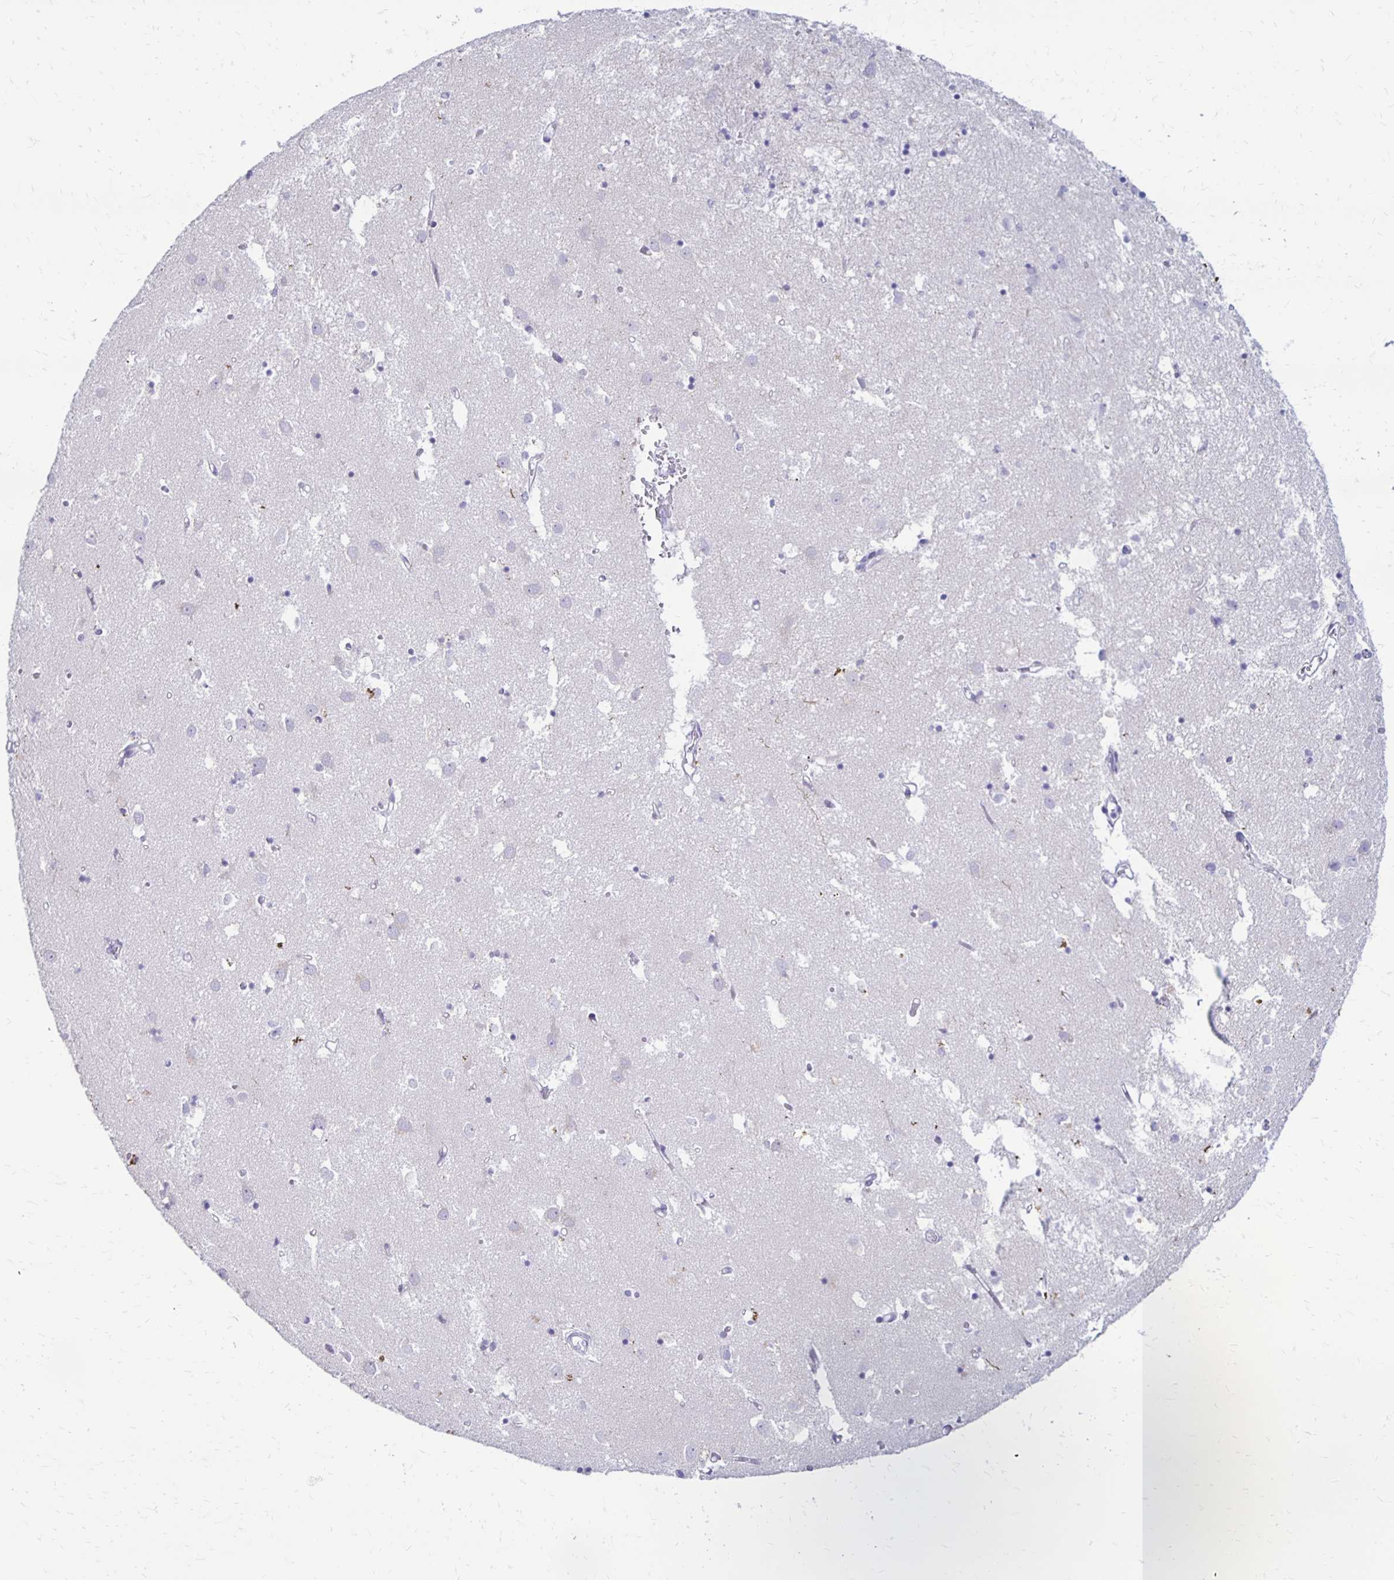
{"staining": {"intensity": "negative", "quantity": "none", "location": "none"}, "tissue": "caudate", "cell_type": "Glial cells", "image_type": "normal", "snomed": [{"axis": "morphology", "description": "Normal tissue, NOS"}, {"axis": "topography", "description": "Lateral ventricle wall"}], "caption": "The micrograph displays no significant expression in glial cells of caudate.", "gene": "RYR1", "patient": {"sex": "male", "age": 70}}